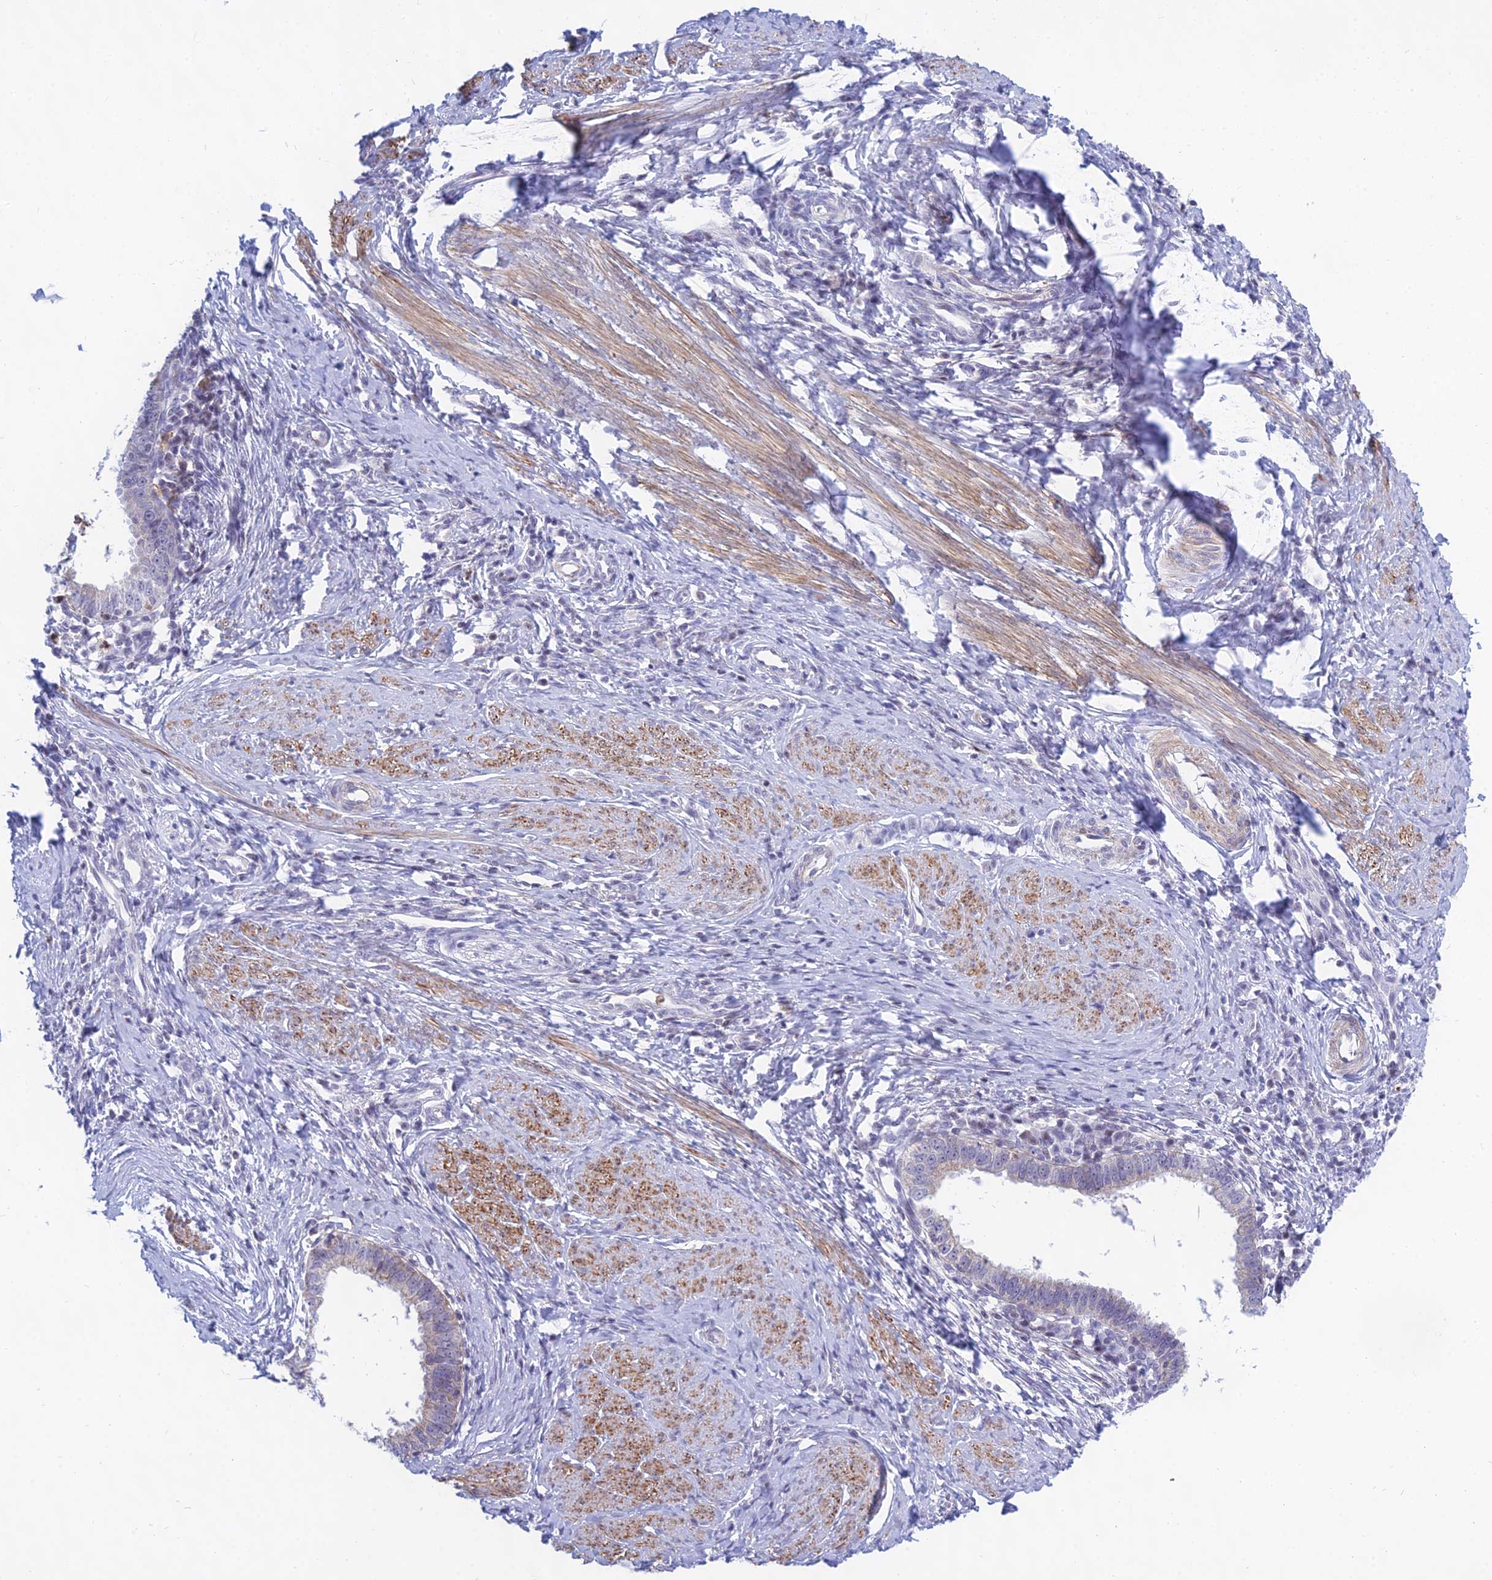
{"staining": {"intensity": "weak", "quantity": "<25%", "location": "cytoplasmic/membranous"}, "tissue": "cervical cancer", "cell_type": "Tumor cells", "image_type": "cancer", "snomed": [{"axis": "morphology", "description": "Adenocarcinoma, NOS"}, {"axis": "topography", "description": "Cervix"}], "caption": "This is a histopathology image of immunohistochemistry (IHC) staining of adenocarcinoma (cervical), which shows no staining in tumor cells.", "gene": "KRR1", "patient": {"sex": "female", "age": 36}}